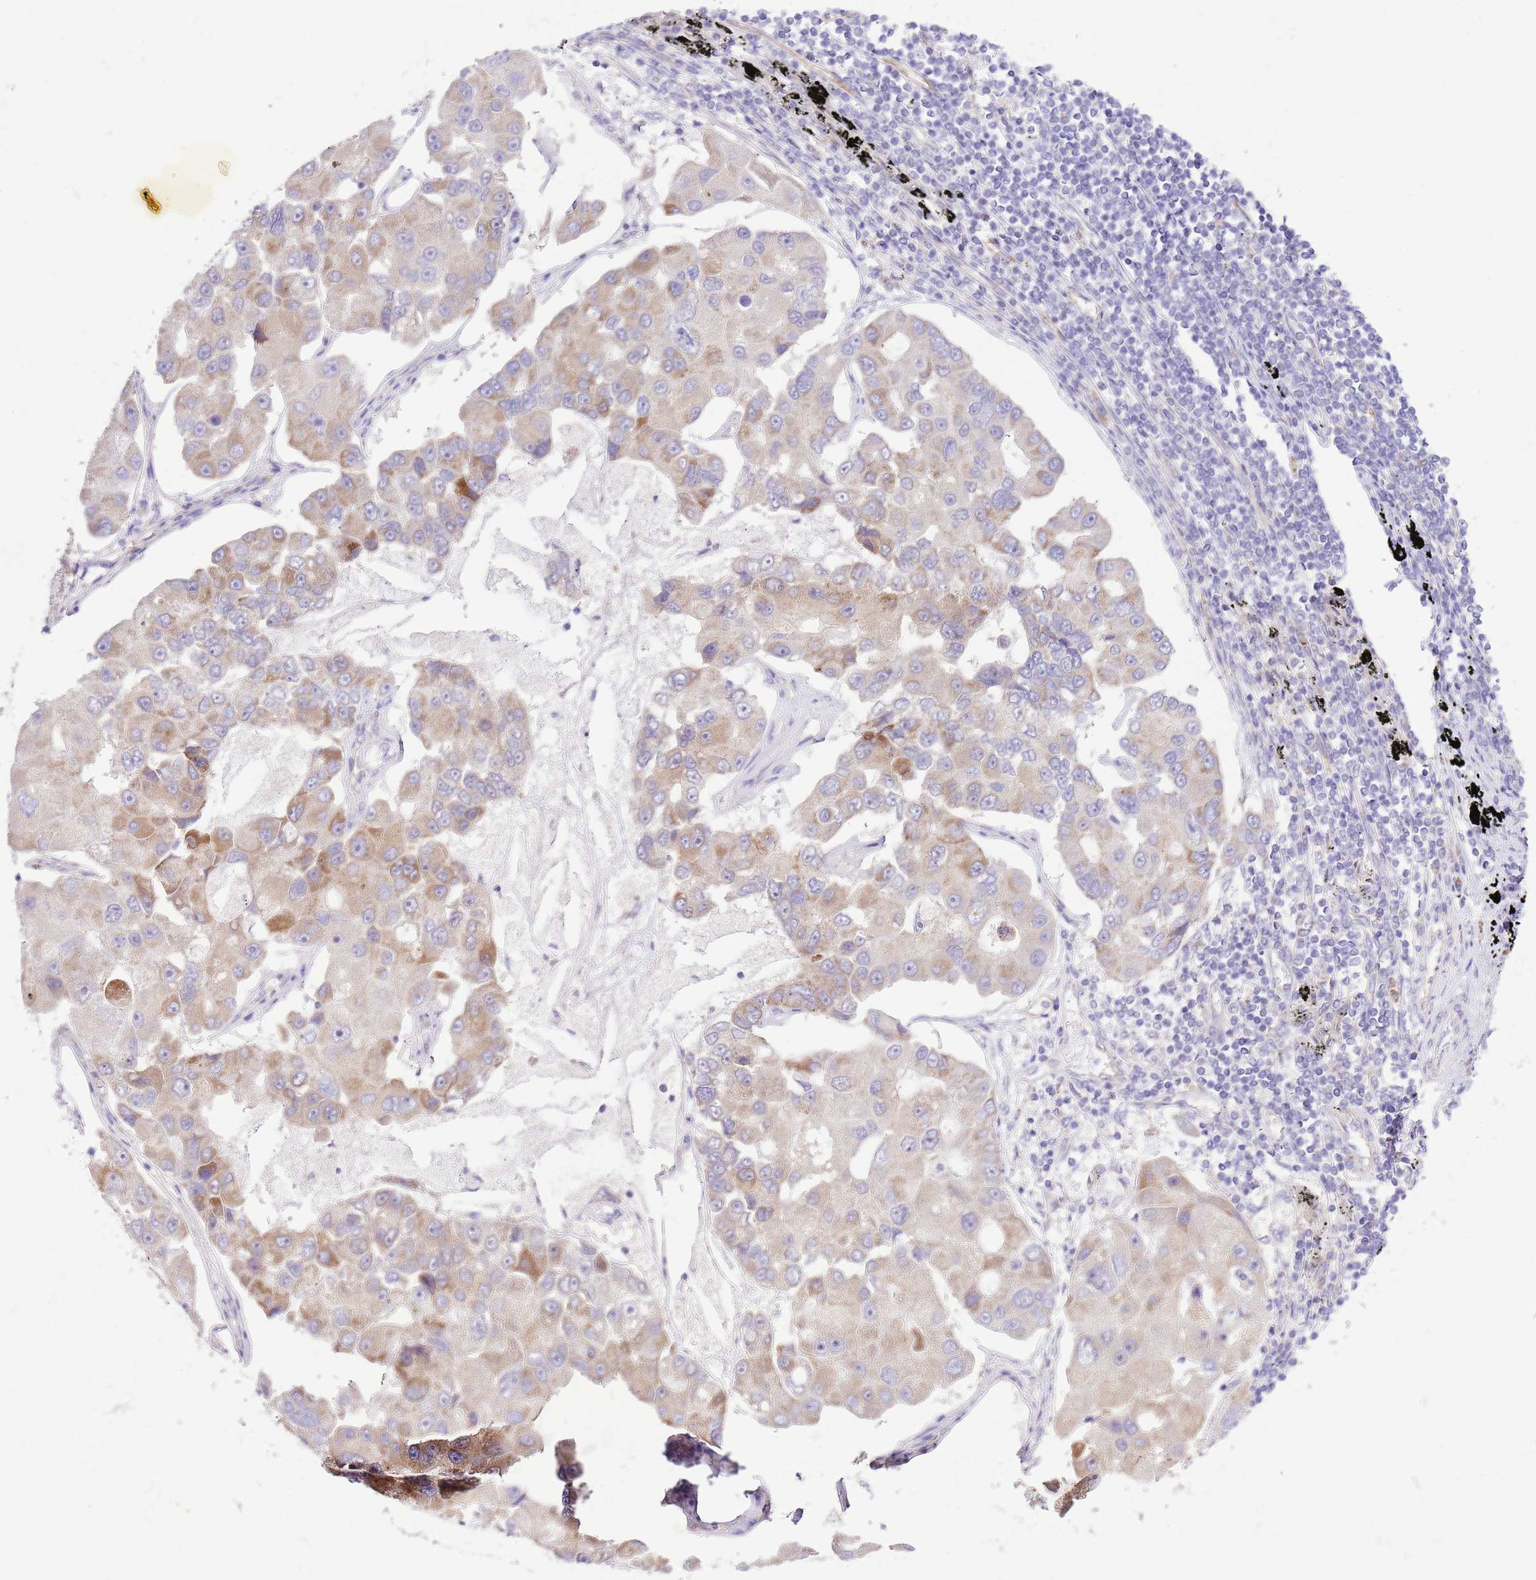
{"staining": {"intensity": "moderate", "quantity": "<25%", "location": "cytoplasmic/membranous"}, "tissue": "lung cancer", "cell_type": "Tumor cells", "image_type": "cancer", "snomed": [{"axis": "morphology", "description": "Adenocarcinoma, NOS"}, {"axis": "topography", "description": "Lung"}], "caption": "High-magnification brightfield microscopy of lung adenocarcinoma stained with DAB (3,3'-diaminobenzidine) (brown) and counterstained with hematoxylin (blue). tumor cells exhibit moderate cytoplasmic/membranous staining is seen in approximately<25% of cells.", "gene": "OAZ2", "patient": {"sex": "female", "age": 54}}